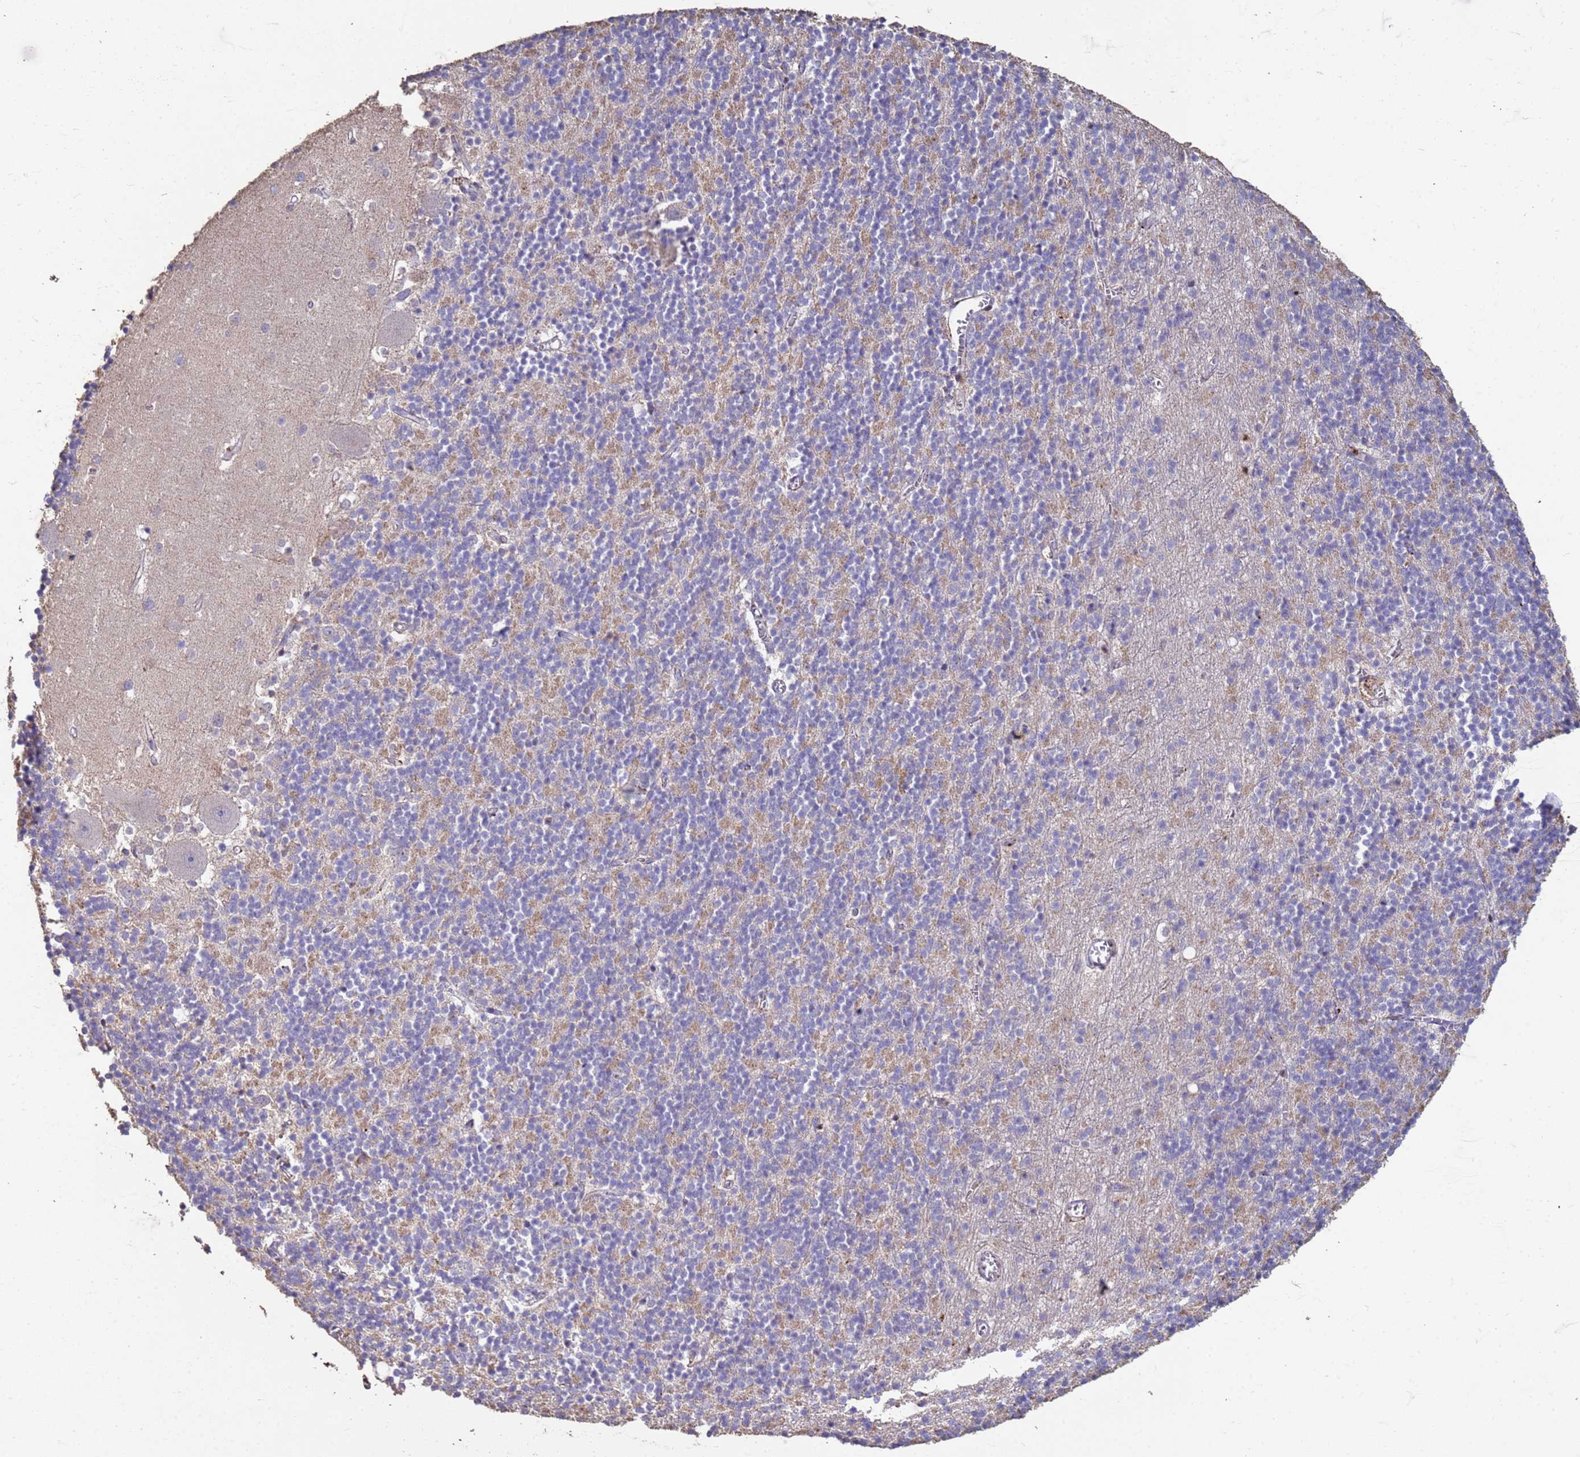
{"staining": {"intensity": "weak", "quantity": "25%-75%", "location": "cytoplasmic/membranous"}, "tissue": "cerebellum", "cell_type": "Cells in granular layer", "image_type": "normal", "snomed": [{"axis": "morphology", "description": "Normal tissue, NOS"}, {"axis": "topography", "description": "Cerebellum"}], "caption": "Weak cytoplasmic/membranous staining for a protein is seen in approximately 25%-75% of cells in granular layer of normal cerebellum using immunohistochemistry (IHC).", "gene": "SLC25A15", "patient": {"sex": "male", "age": 54}}